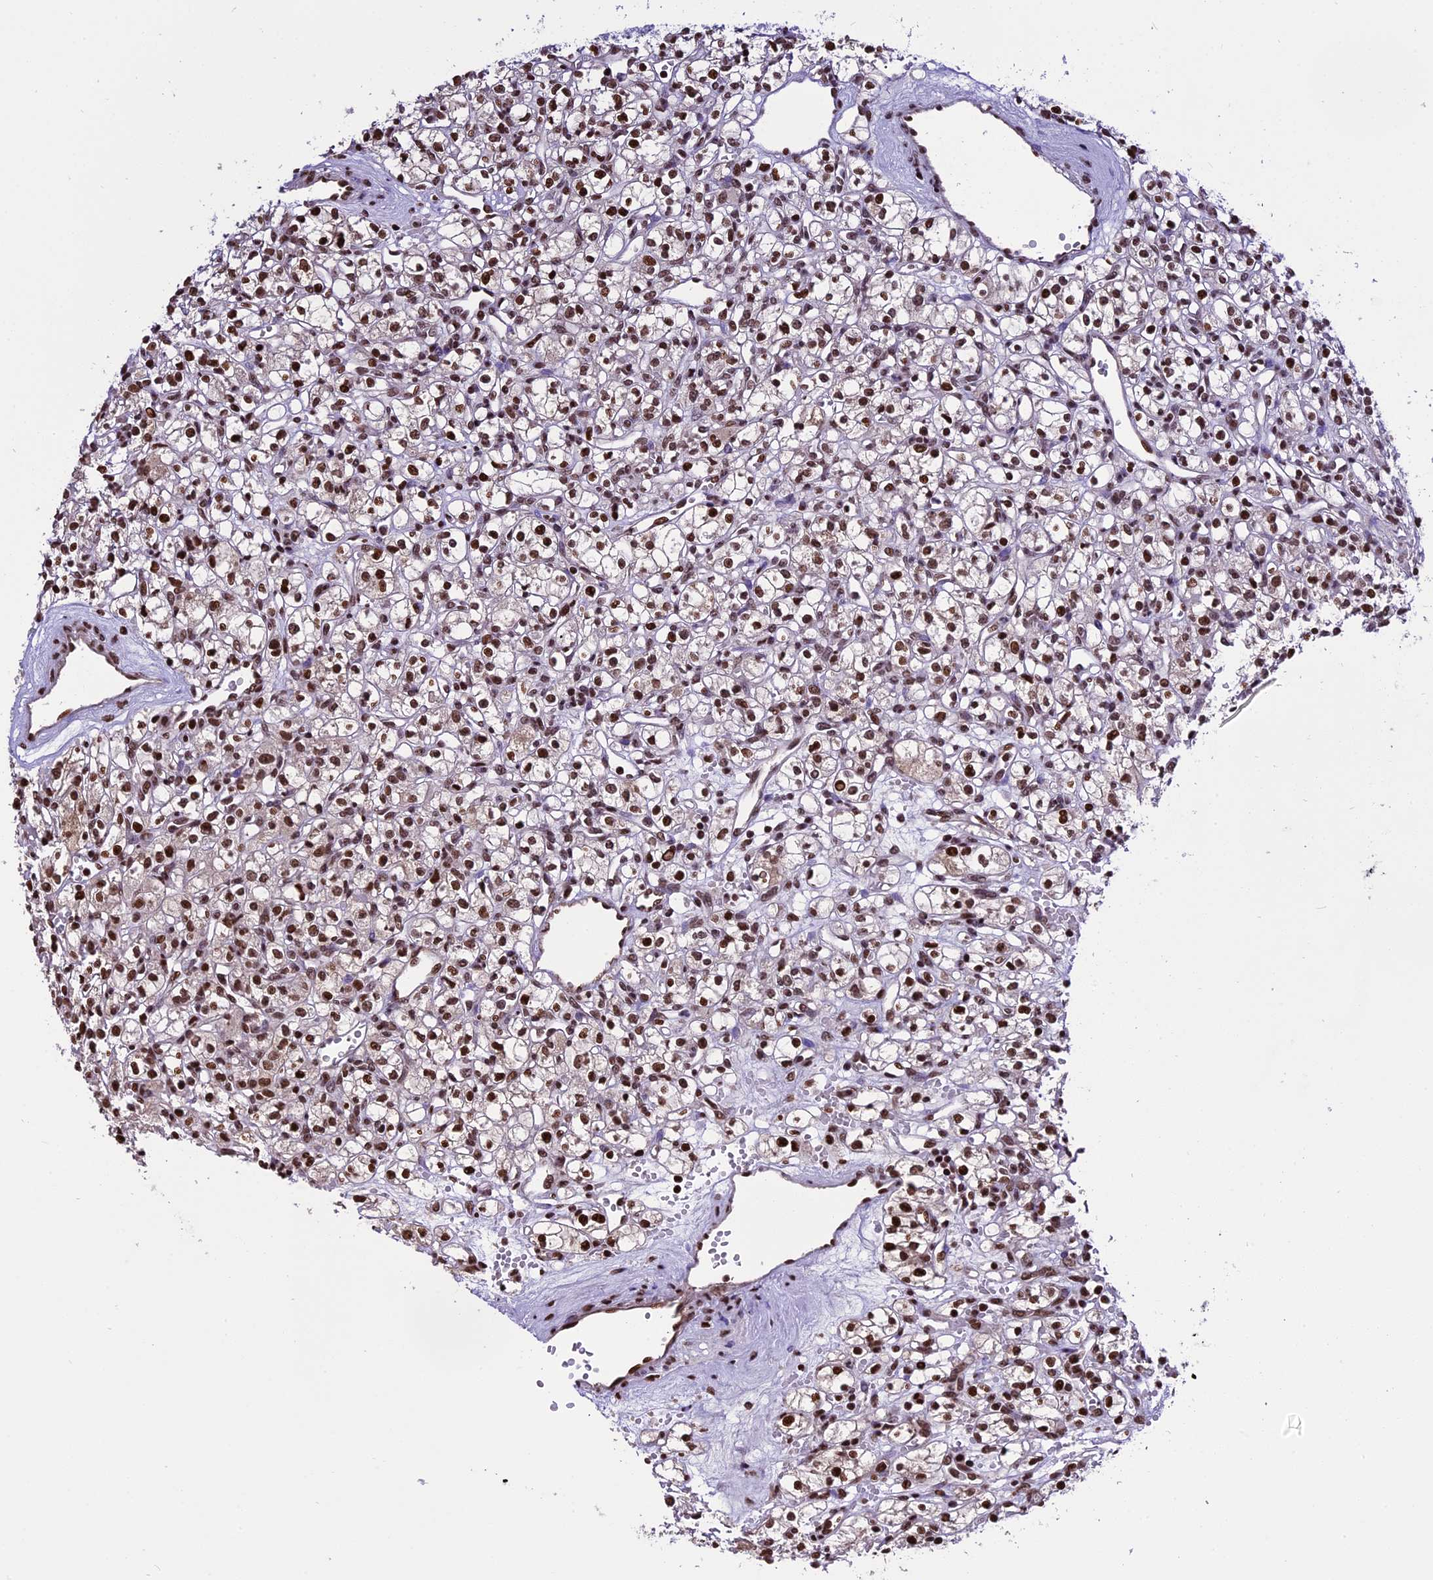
{"staining": {"intensity": "moderate", "quantity": ">75%", "location": "nuclear"}, "tissue": "renal cancer", "cell_type": "Tumor cells", "image_type": "cancer", "snomed": [{"axis": "morphology", "description": "Adenocarcinoma, NOS"}, {"axis": "topography", "description": "Kidney"}], "caption": "DAB (3,3'-diaminobenzidine) immunohistochemical staining of human renal cancer (adenocarcinoma) displays moderate nuclear protein expression in about >75% of tumor cells. Nuclei are stained in blue.", "gene": "POLR3E", "patient": {"sex": "female", "age": 59}}